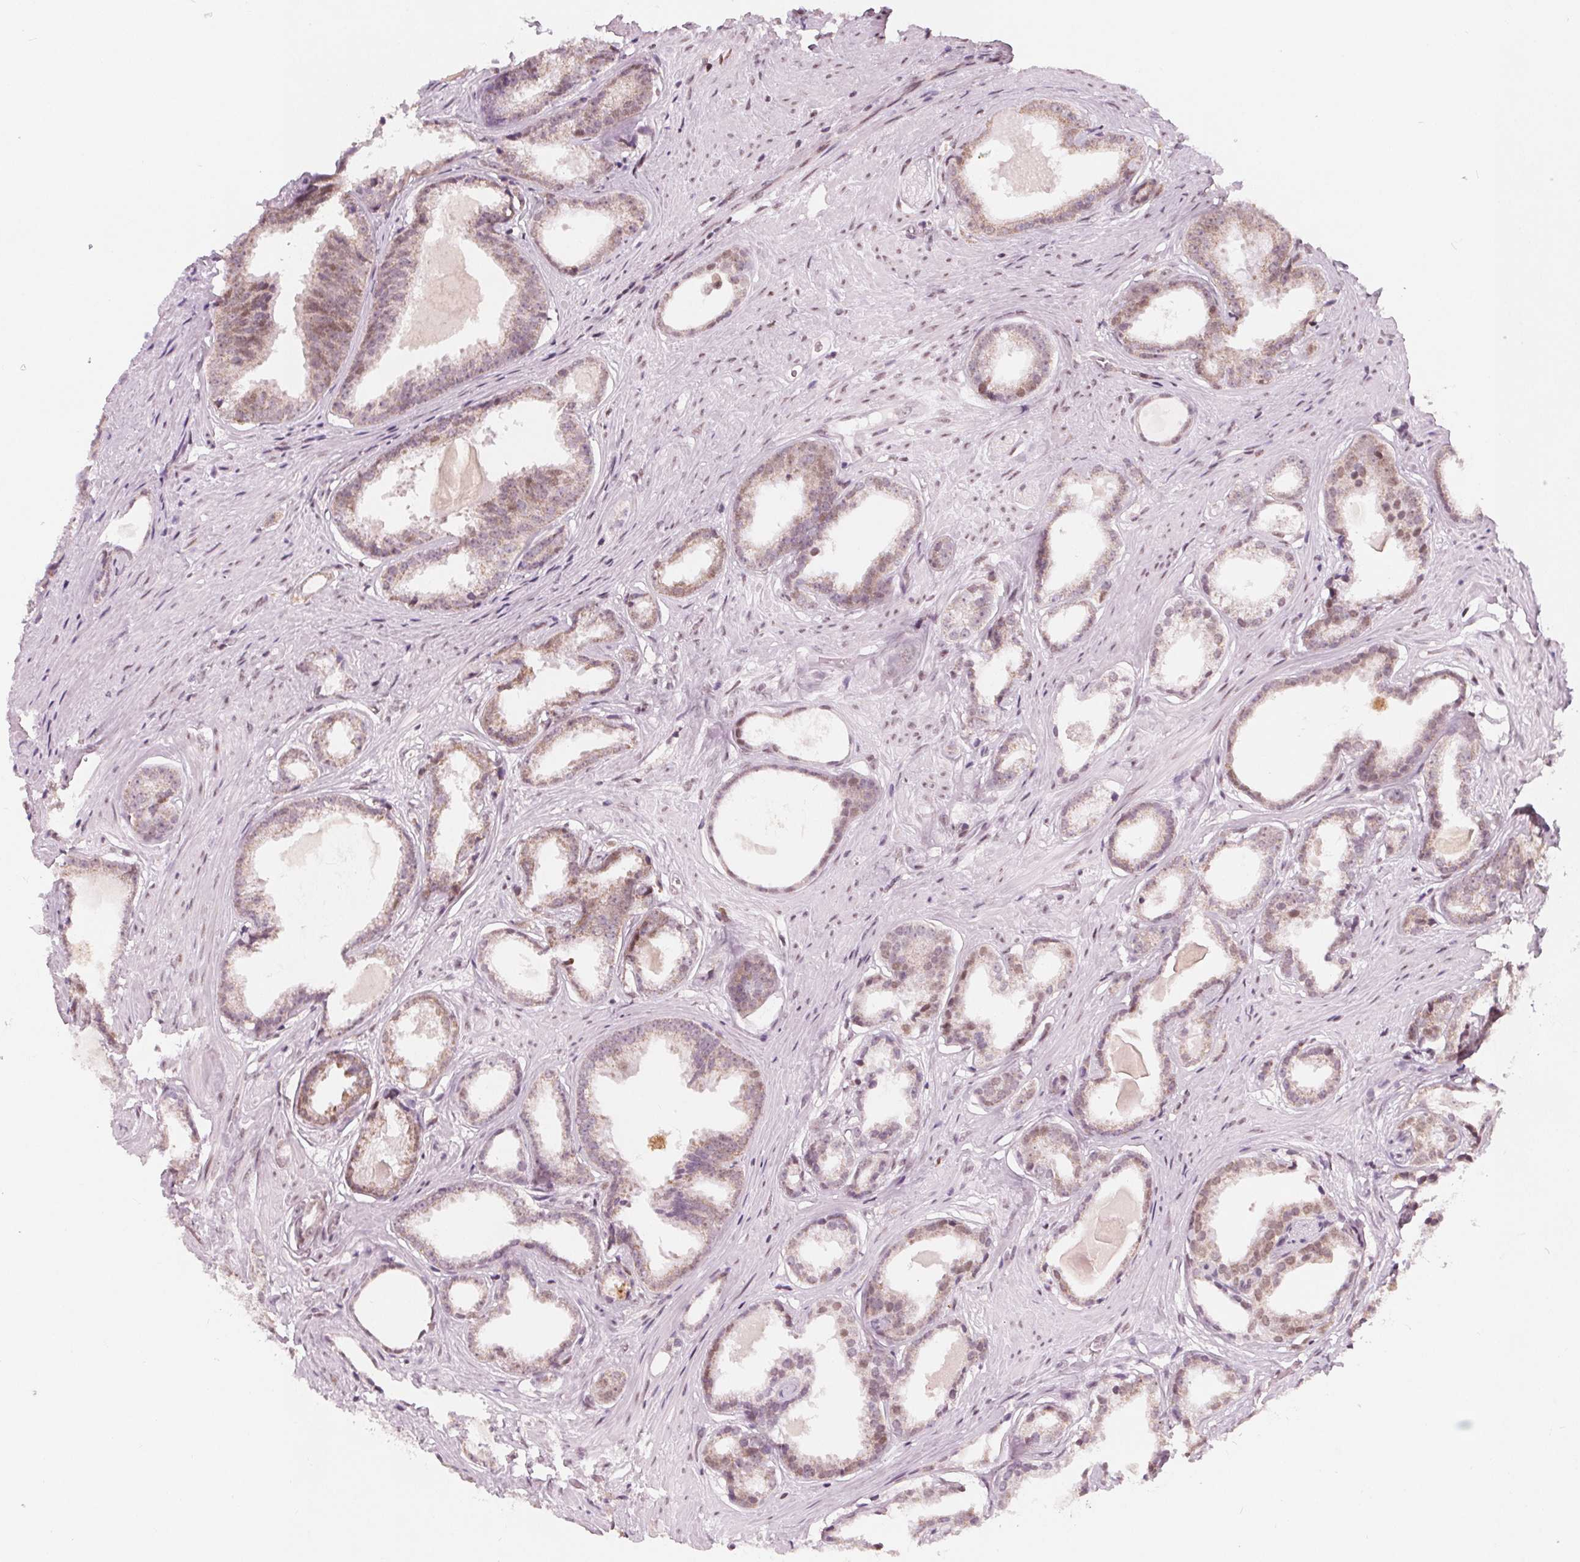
{"staining": {"intensity": "moderate", "quantity": "25%-75%", "location": "nuclear"}, "tissue": "prostate cancer", "cell_type": "Tumor cells", "image_type": "cancer", "snomed": [{"axis": "morphology", "description": "Adenocarcinoma, Low grade"}, {"axis": "topography", "description": "Prostate"}], "caption": "Protein staining of prostate low-grade adenocarcinoma tissue reveals moderate nuclear staining in approximately 25%-75% of tumor cells. (DAB IHC, brown staining for protein, blue staining for nuclei).", "gene": "DPM2", "patient": {"sex": "male", "age": 65}}